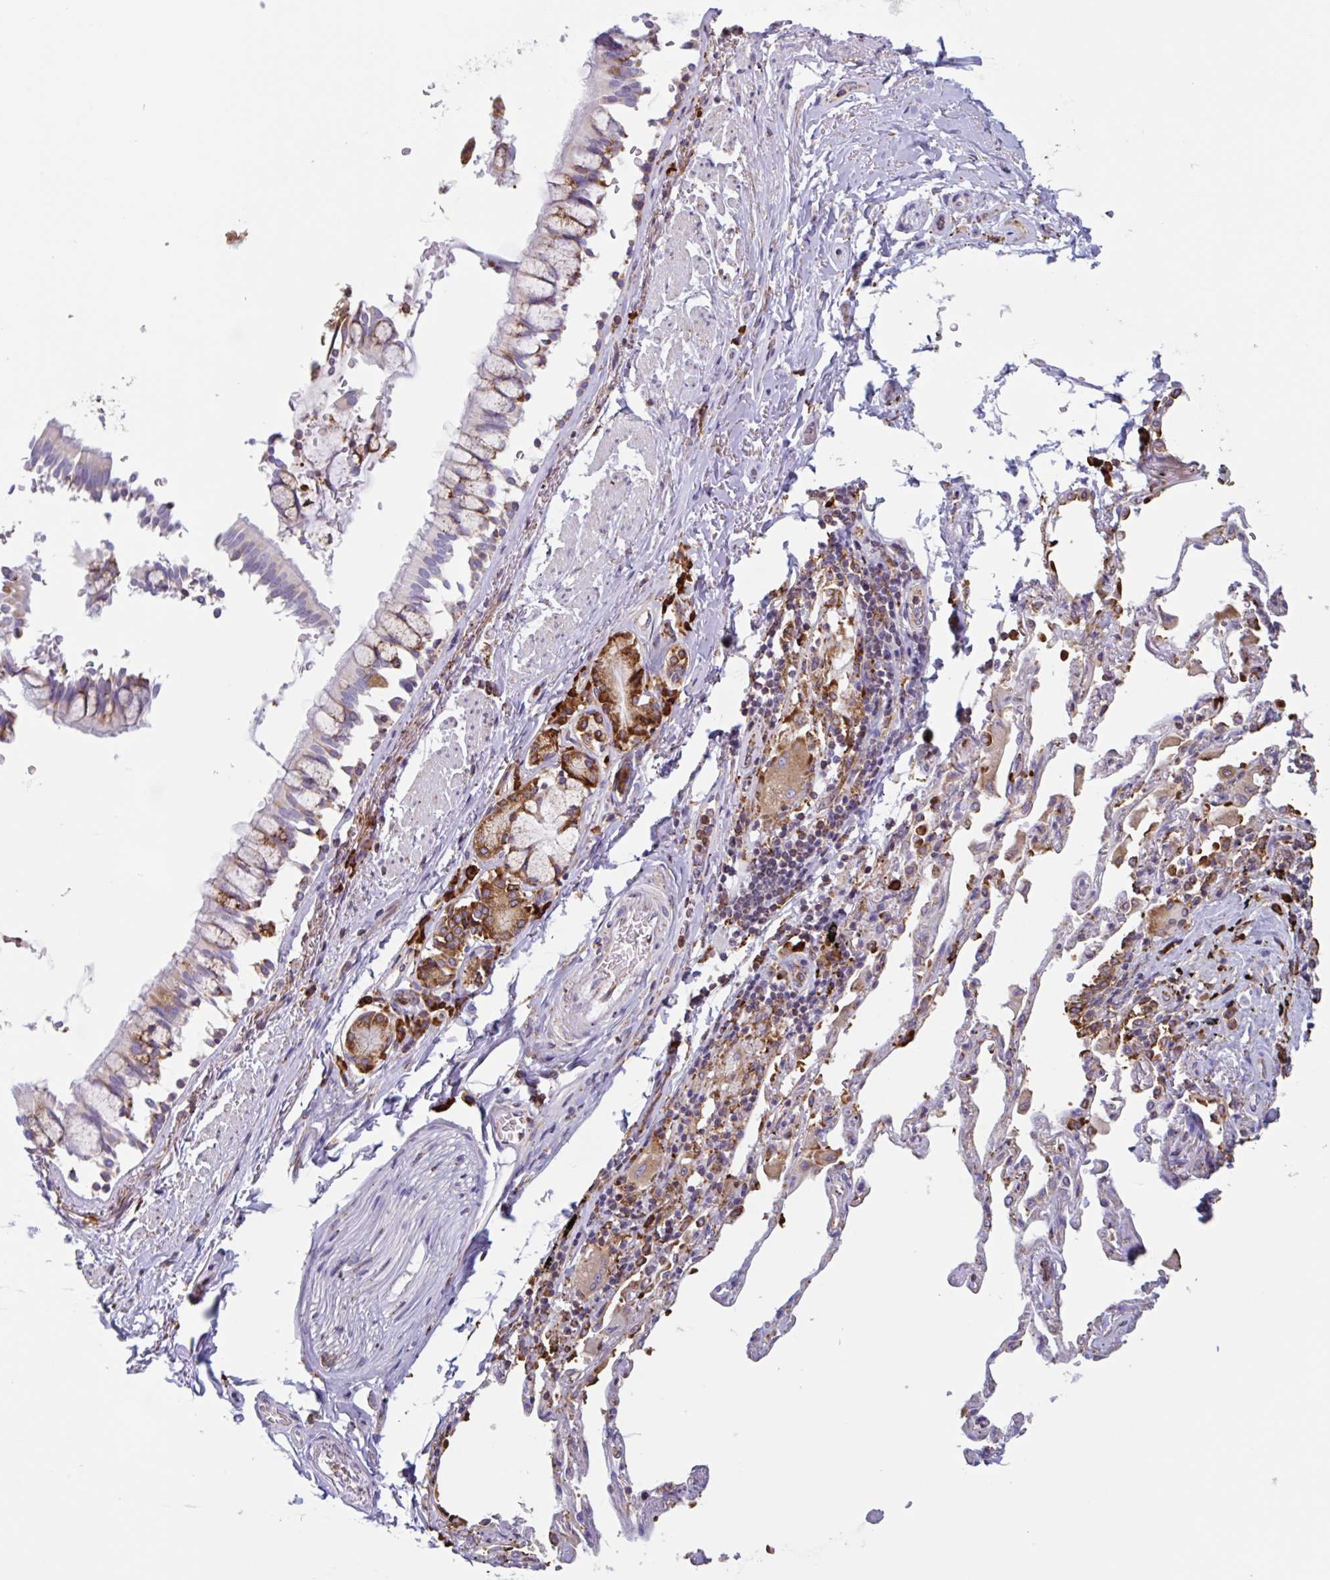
{"staining": {"intensity": "moderate", "quantity": "25%-75%", "location": "cytoplasmic/membranous"}, "tissue": "bronchus", "cell_type": "Respiratory epithelial cells", "image_type": "normal", "snomed": [{"axis": "morphology", "description": "Normal tissue, NOS"}, {"axis": "topography", "description": "Bronchus"}], "caption": "Immunohistochemical staining of benign bronchus reveals medium levels of moderate cytoplasmic/membranous positivity in about 25%-75% of respiratory epithelial cells.", "gene": "DOK4", "patient": {"sex": "male", "age": 70}}